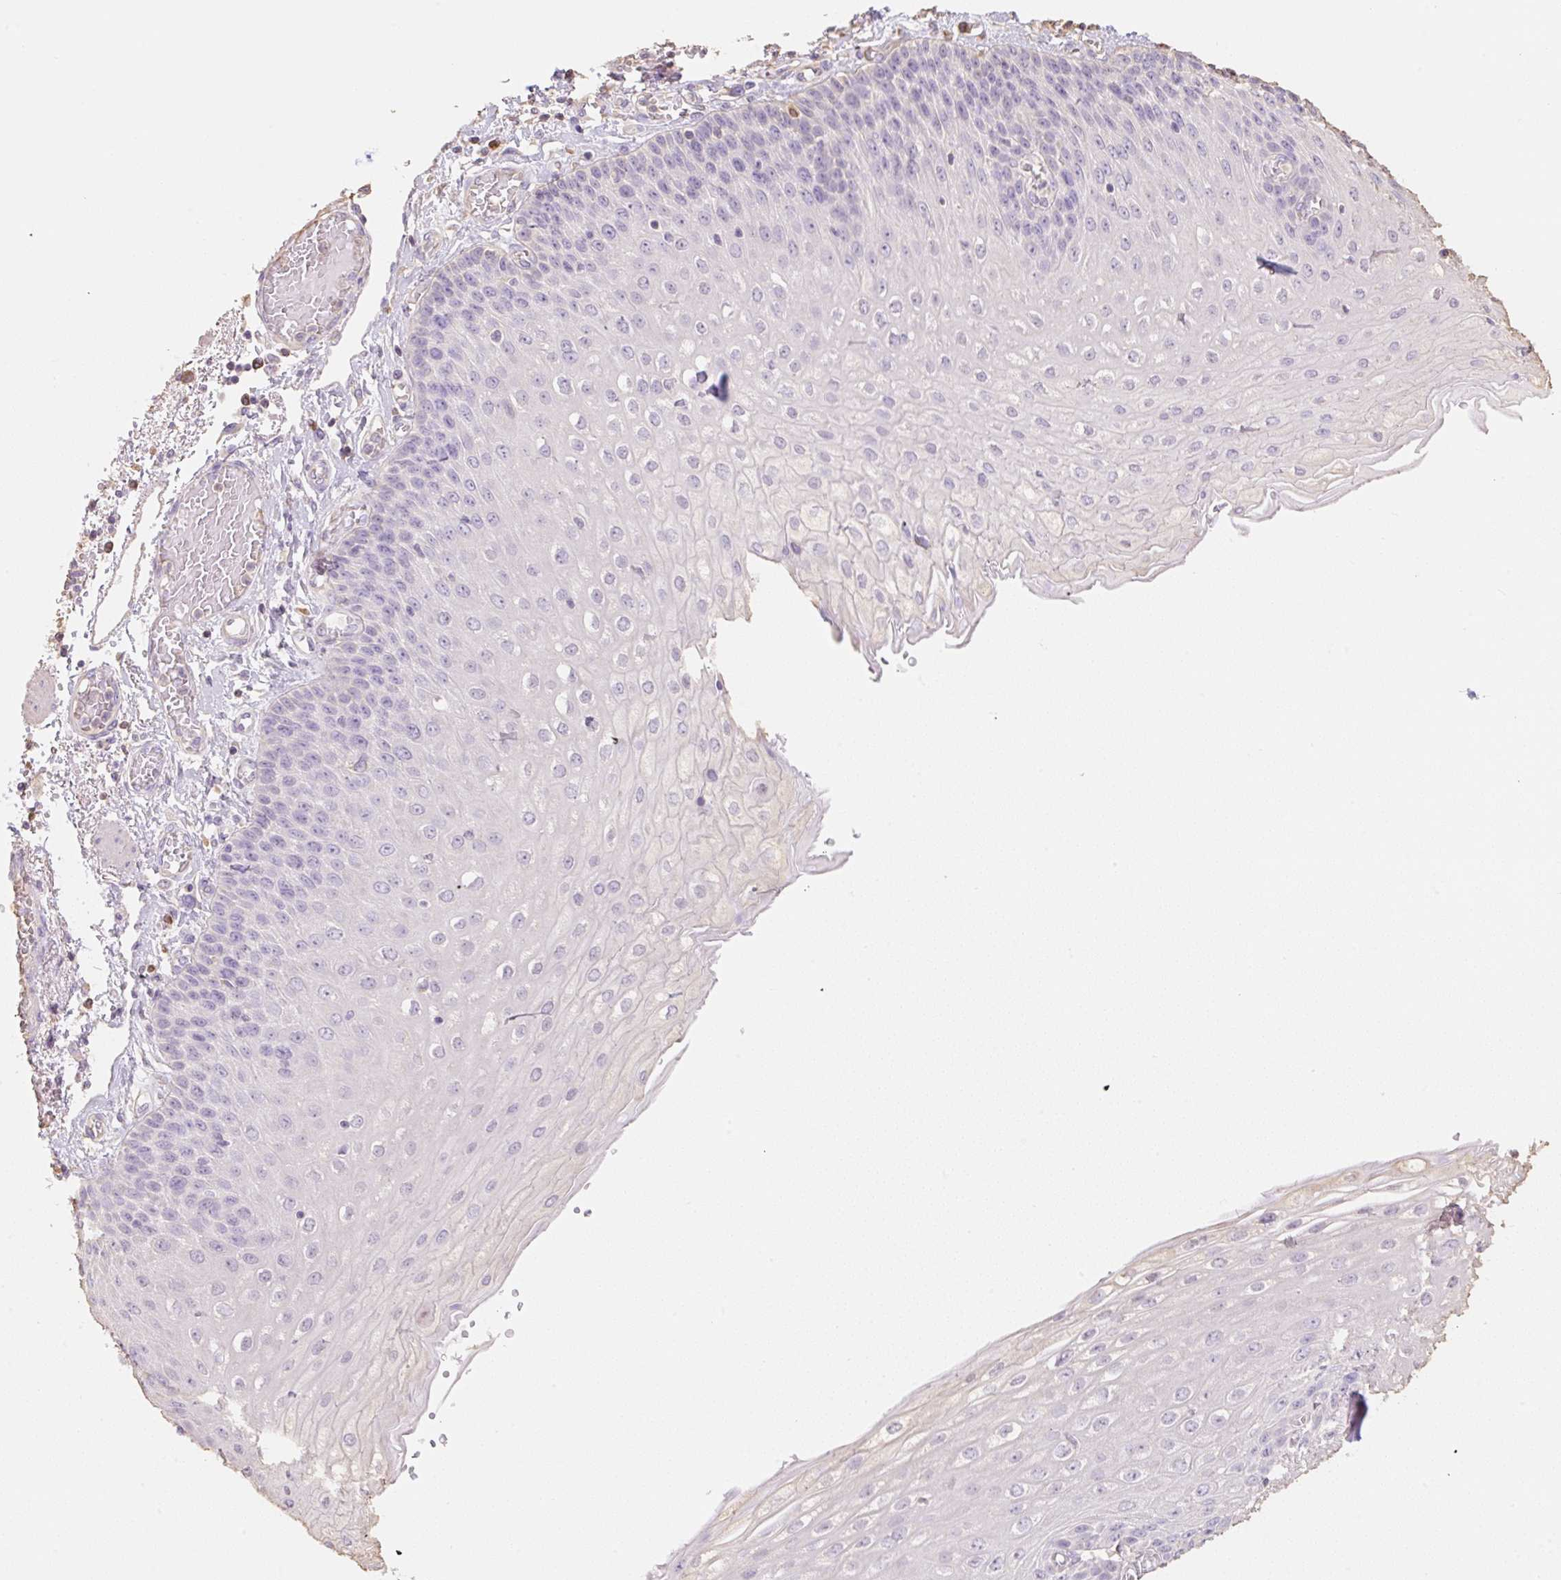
{"staining": {"intensity": "negative", "quantity": "none", "location": "none"}, "tissue": "esophagus", "cell_type": "Squamous epithelial cells", "image_type": "normal", "snomed": [{"axis": "morphology", "description": "Normal tissue, NOS"}, {"axis": "morphology", "description": "Adenocarcinoma, NOS"}, {"axis": "topography", "description": "Esophagus"}], "caption": "A high-resolution image shows IHC staining of unremarkable esophagus, which displays no significant positivity in squamous epithelial cells.", "gene": "MBOAT7", "patient": {"sex": "male", "age": 81}}